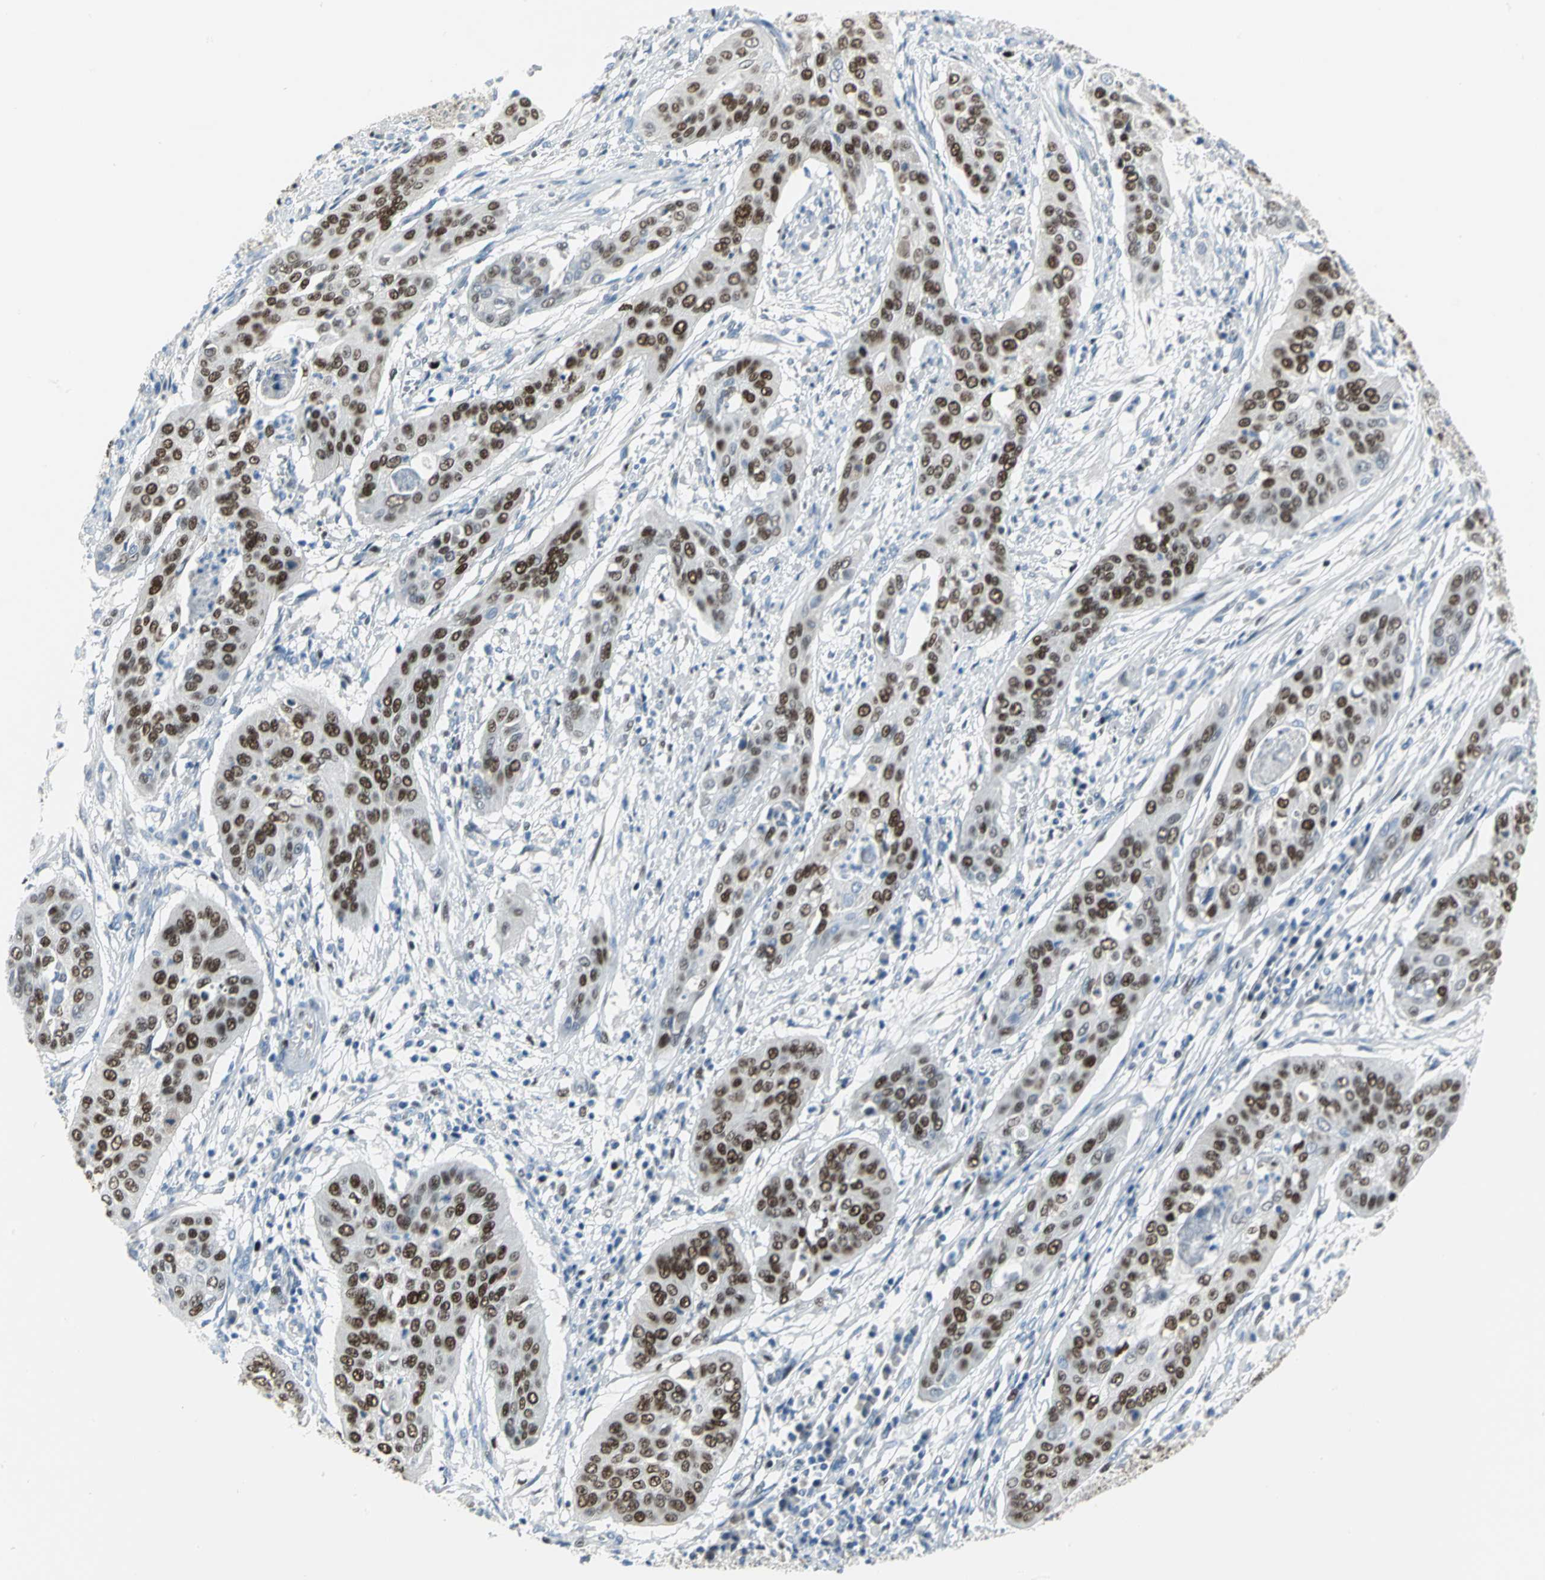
{"staining": {"intensity": "strong", "quantity": ">75%", "location": "nuclear"}, "tissue": "cervical cancer", "cell_type": "Tumor cells", "image_type": "cancer", "snomed": [{"axis": "morphology", "description": "Squamous cell carcinoma, NOS"}, {"axis": "topography", "description": "Cervix"}], "caption": "Immunohistochemistry of human cervical cancer exhibits high levels of strong nuclear expression in approximately >75% of tumor cells.", "gene": "MCM4", "patient": {"sex": "female", "age": 39}}